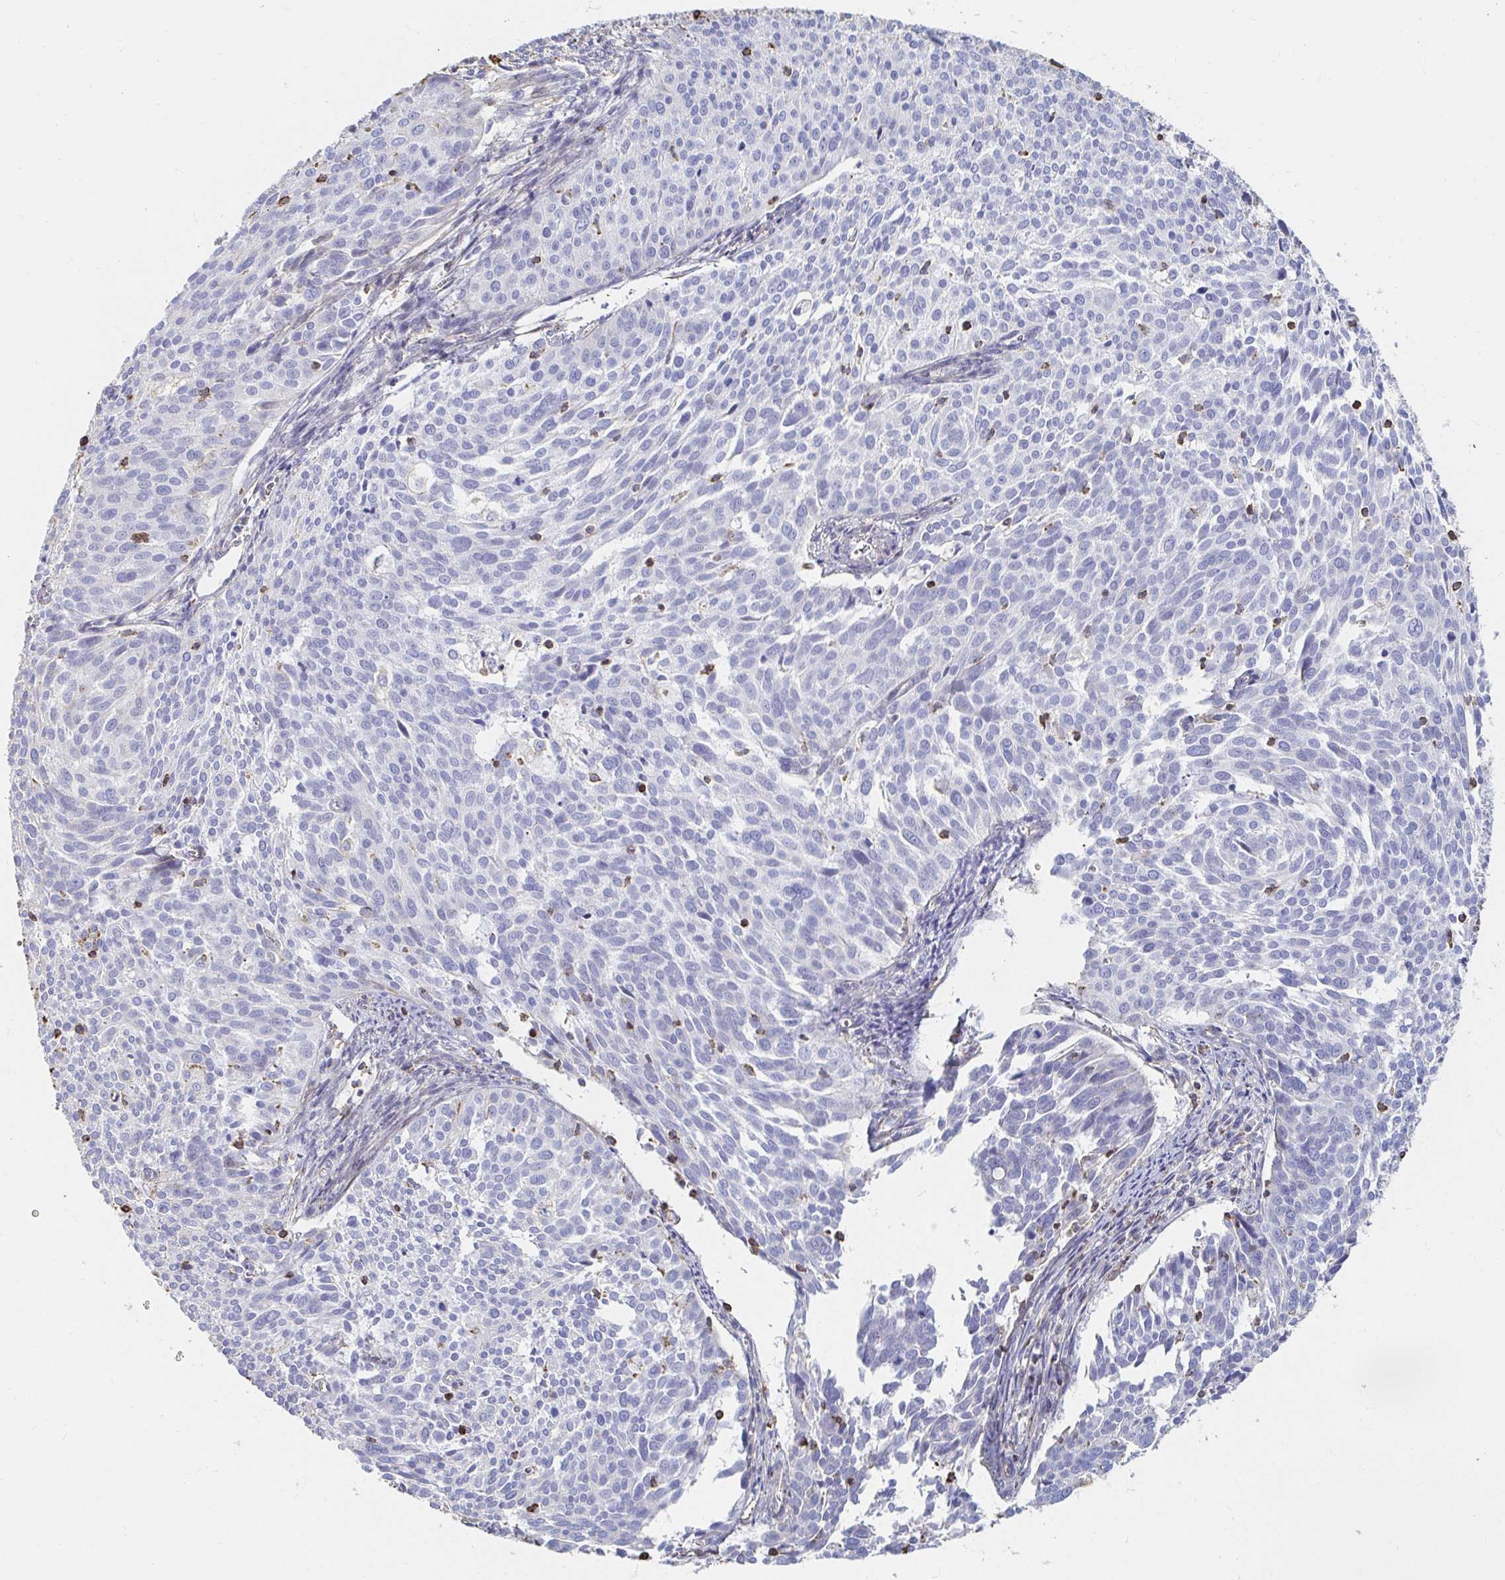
{"staining": {"intensity": "negative", "quantity": "none", "location": "none"}, "tissue": "cervical cancer", "cell_type": "Tumor cells", "image_type": "cancer", "snomed": [{"axis": "morphology", "description": "Squamous cell carcinoma, NOS"}, {"axis": "topography", "description": "Cervix"}], "caption": "Immunohistochemistry (IHC) image of neoplastic tissue: cervical cancer stained with DAB (3,3'-diaminobenzidine) displays no significant protein staining in tumor cells.", "gene": "PTPN14", "patient": {"sex": "female", "age": 39}}